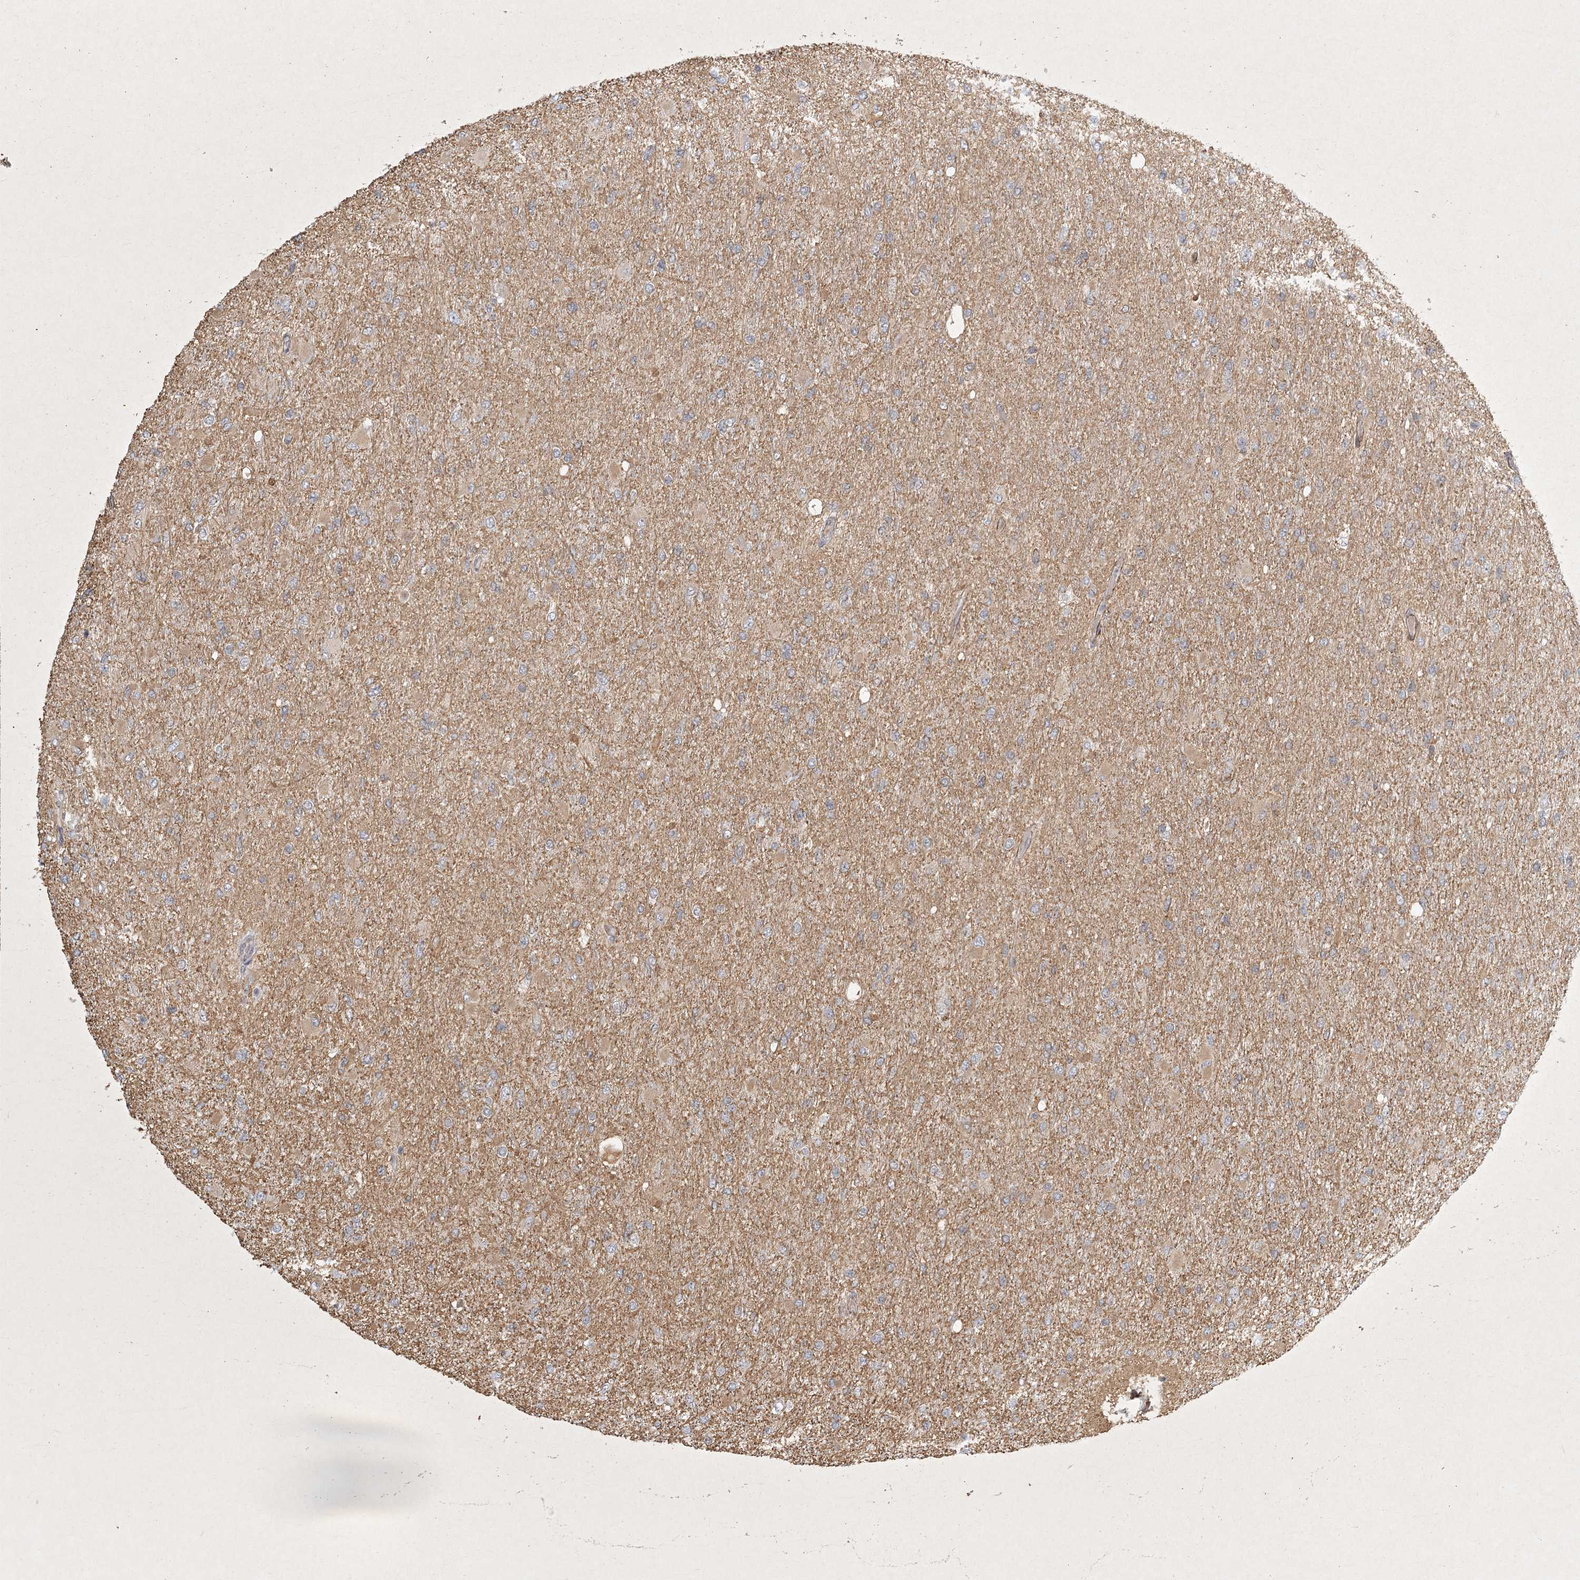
{"staining": {"intensity": "weak", "quantity": "25%-75%", "location": "cytoplasmic/membranous"}, "tissue": "glioma", "cell_type": "Tumor cells", "image_type": "cancer", "snomed": [{"axis": "morphology", "description": "Glioma, malignant, High grade"}, {"axis": "topography", "description": "Cerebral cortex"}], "caption": "Protein expression analysis of human malignant glioma (high-grade) reveals weak cytoplasmic/membranous positivity in about 25%-75% of tumor cells.", "gene": "MEPE", "patient": {"sex": "female", "age": 36}}